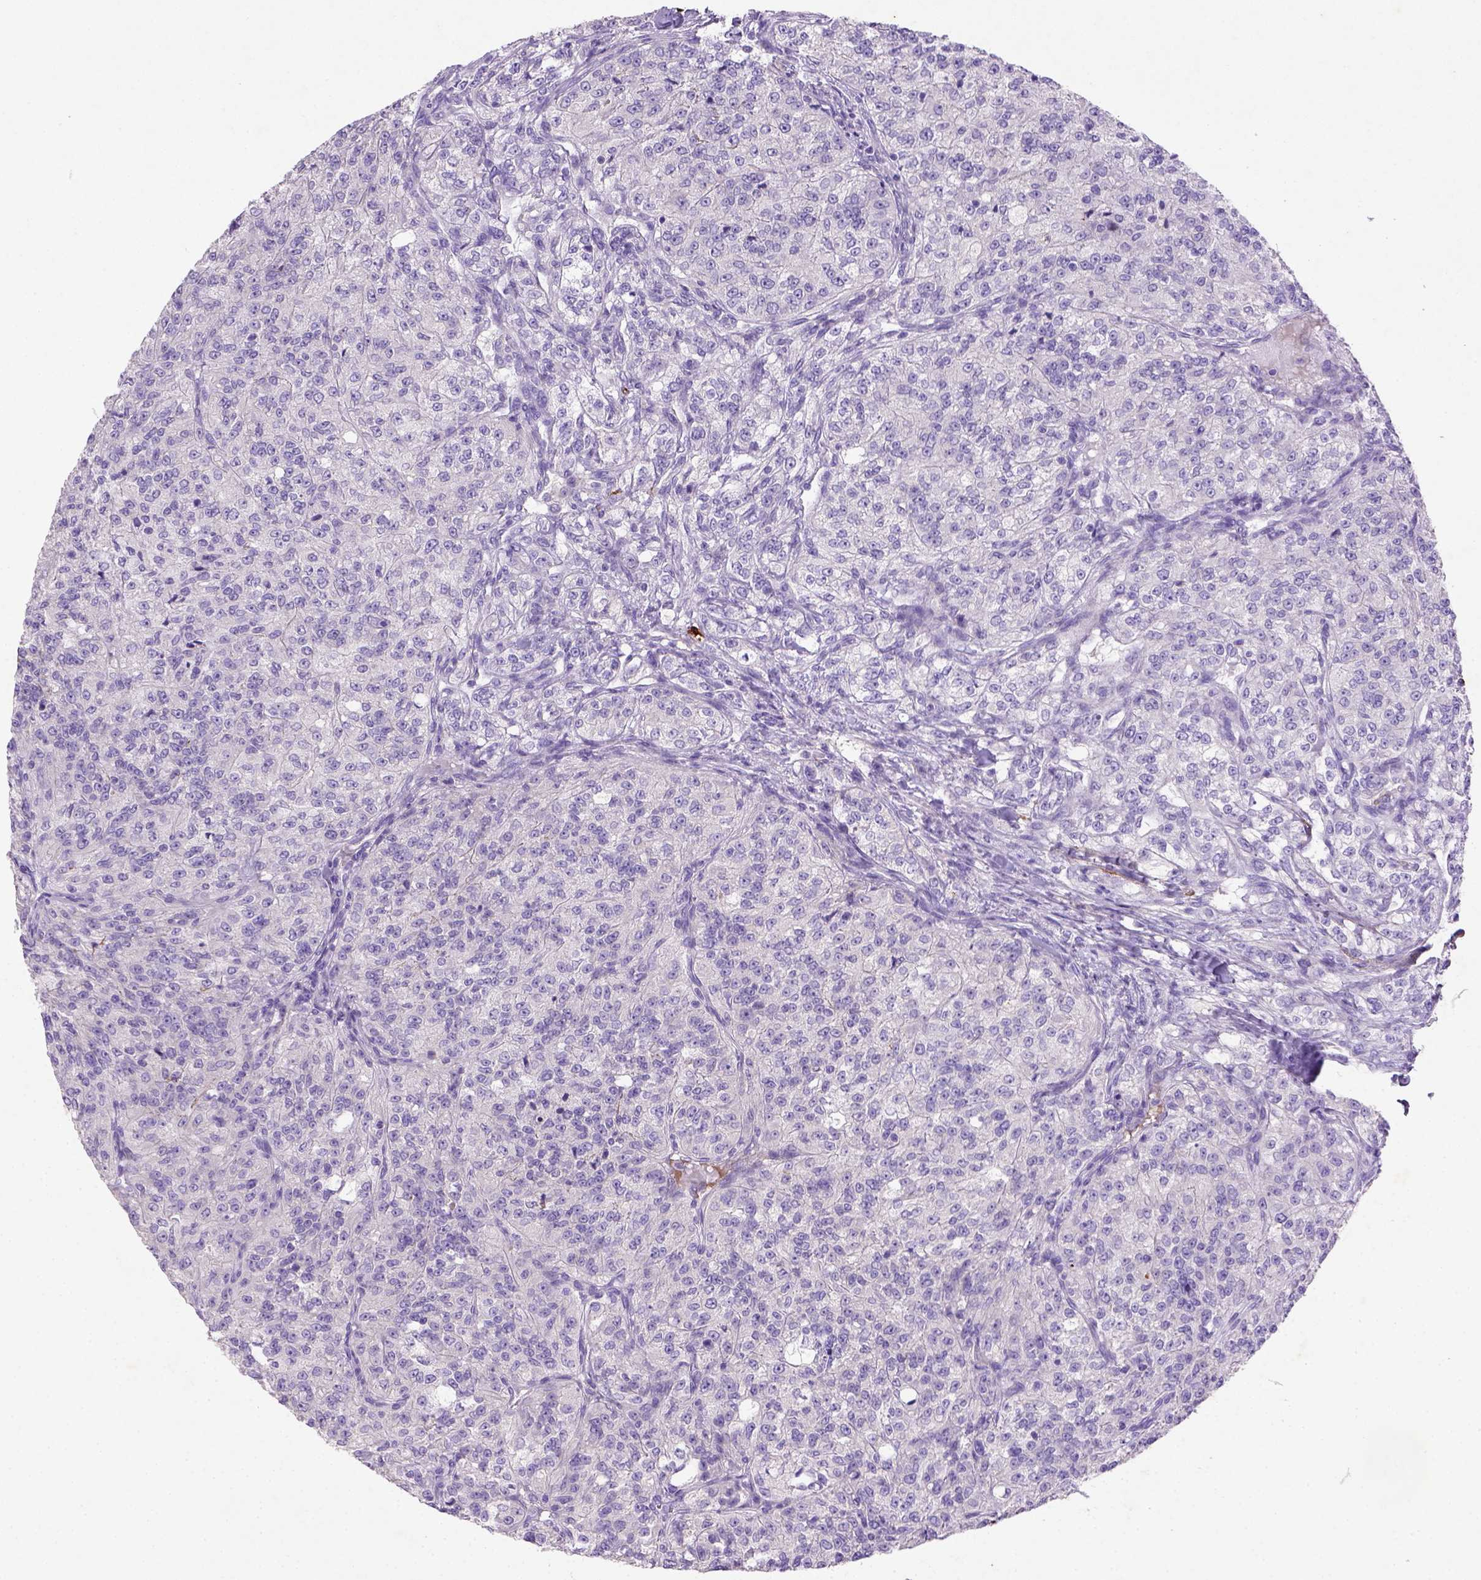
{"staining": {"intensity": "negative", "quantity": "none", "location": "none"}, "tissue": "renal cancer", "cell_type": "Tumor cells", "image_type": "cancer", "snomed": [{"axis": "morphology", "description": "Adenocarcinoma, NOS"}, {"axis": "topography", "description": "Kidney"}], "caption": "Tumor cells are negative for brown protein staining in adenocarcinoma (renal). The staining was performed using DAB to visualize the protein expression in brown, while the nuclei were stained in blue with hematoxylin (Magnification: 20x).", "gene": "NUDT2", "patient": {"sex": "female", "age": 63}}